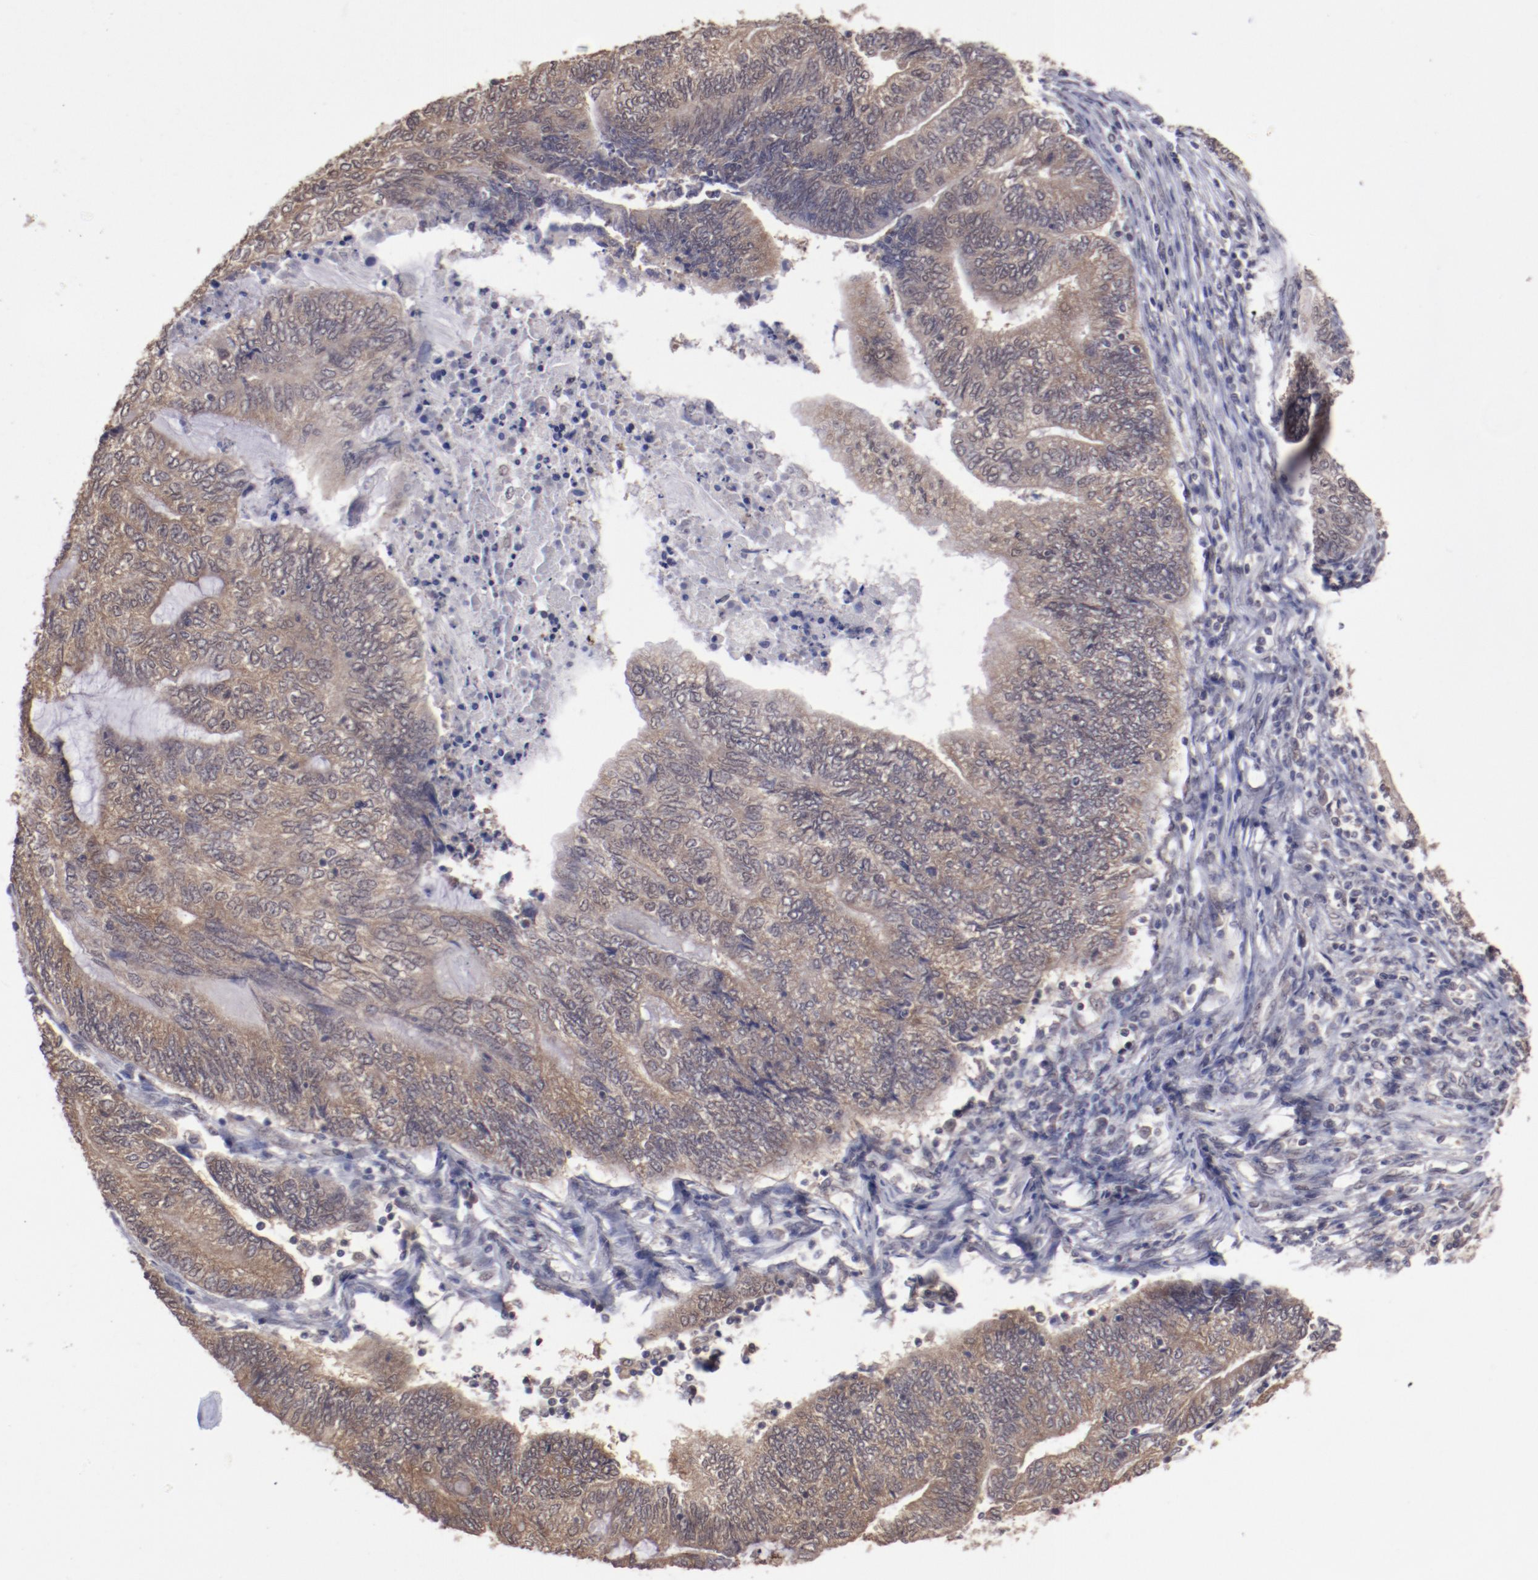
{"staining": {"intensity": "moderate", "quantity": ">75%", "location": "cytoplasmic/membranous"}, "tissue": "endometrial cancer", "cell_type": "Tumor cells", "image_type": "cancer", "snomed": [{"axis": "morphology", "description": "Adenocarcinoma, NOS"}, {"axis": "topography", "description": "Uterus"}, {"axis": "topography", "description": "Endometrium"}], "caption": "An IHC image of neoplastic tissue is shown. Protein staining in brown shows moderate cytoplasmic/membranous positivity in endometrial cancer (adenocarcinoma) within tumor cells.", "gene": "ARNT", "patient": {"sex": "female", "age": 70}}